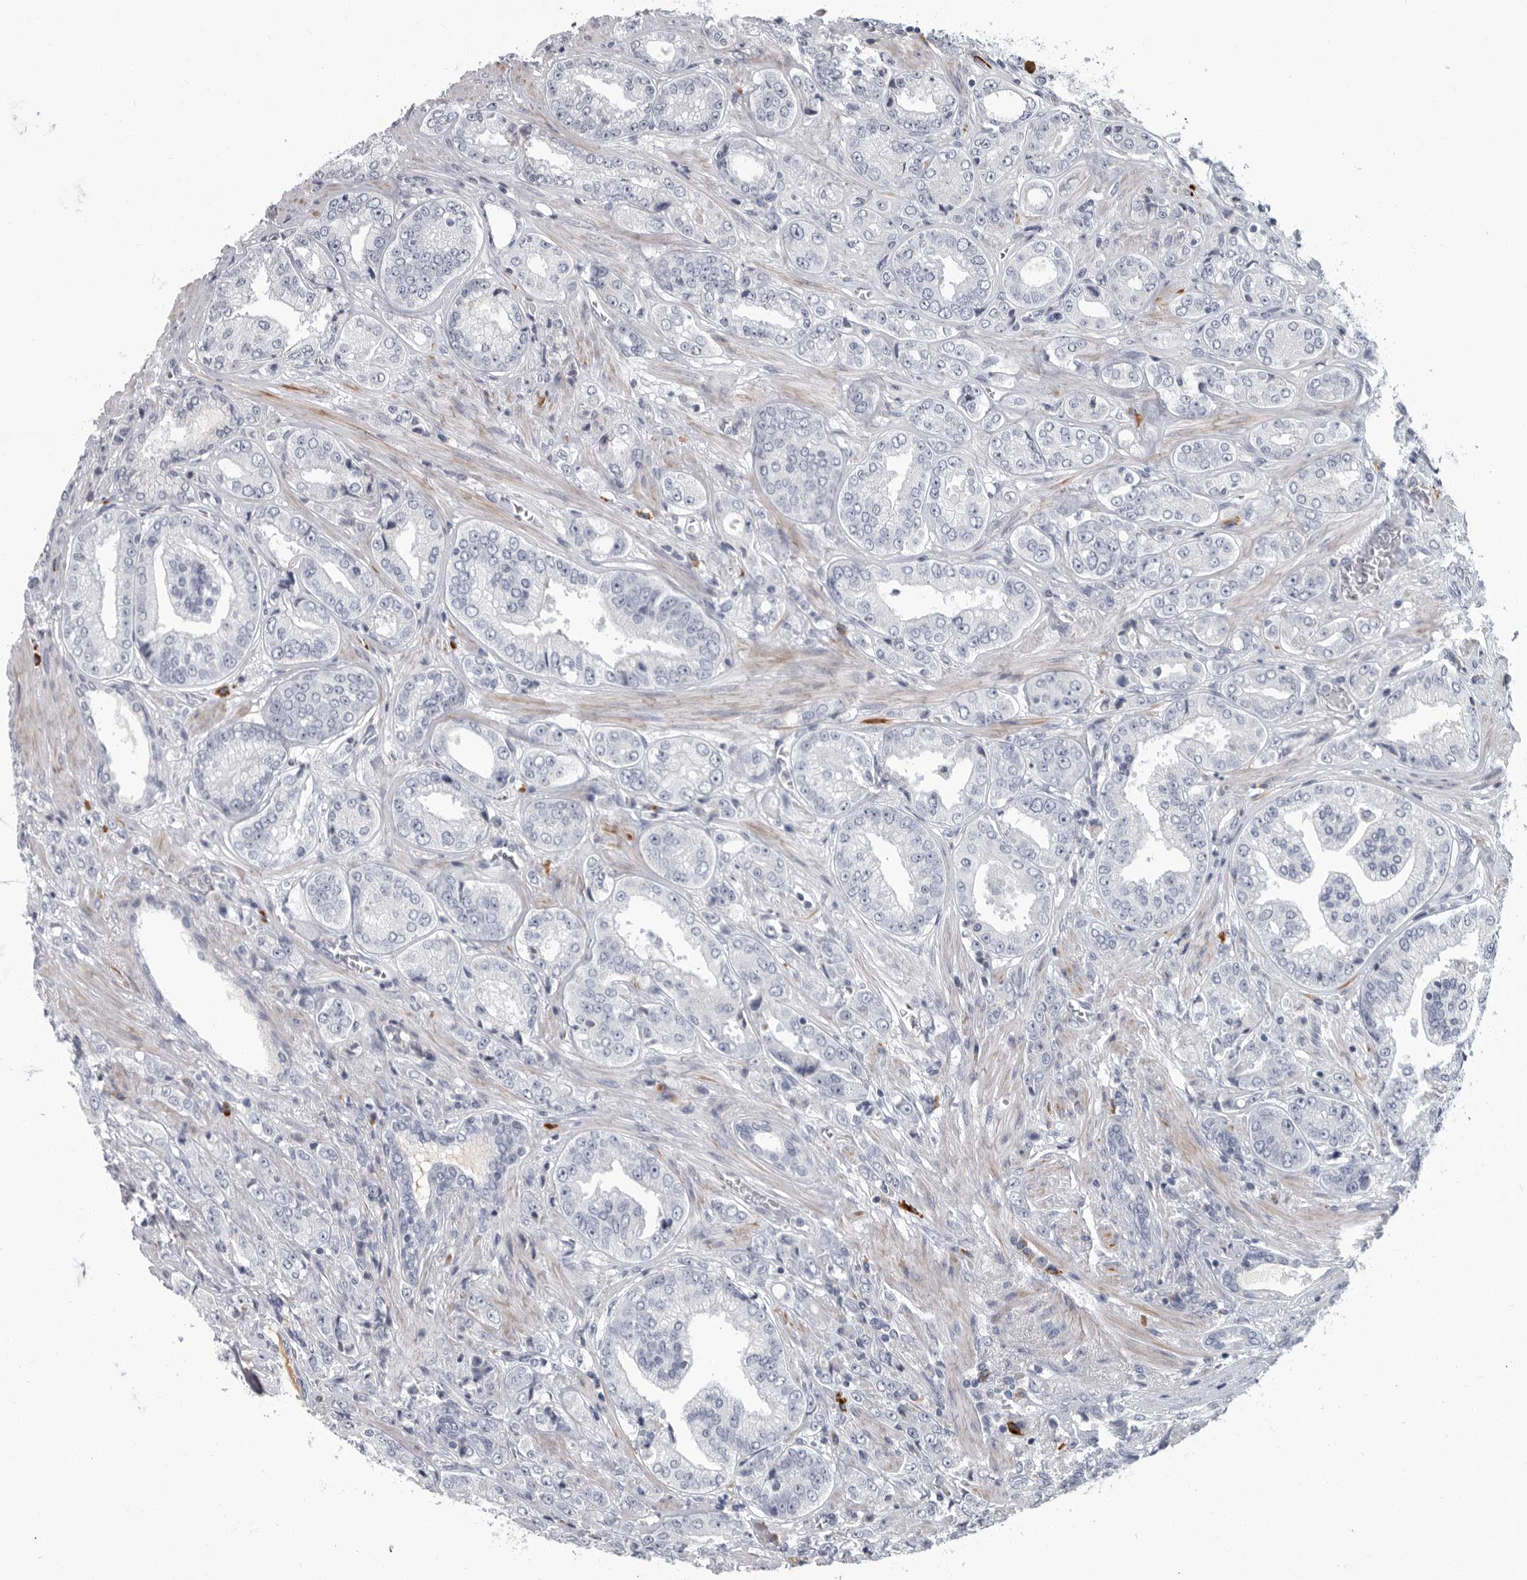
{"staining": {"intensity": "negative", "quantity": "none", "location": "none"}, "tissue": "prostate cancer", "cell_type": "Tumor cells", "image_type": "cancer", "snomed": [{"axis": "morphology", "description": "Adenocarcinoma, High grade"}, {"axis": "topography", "description": "Prostate"}], "caption": "An image of prostate high-grade adenocarcinoma stained for a protein shows no brown staining in tumor cells. The staining was performed using DAB (3,3'-diaminobenzidine) to visualize the protein expression in brown, while the nuclei were stained in blue with hematoxylin (Magnification: 20x).", "gene": "SLC25A39", "patient": {"sex": "male", "age": 61}}